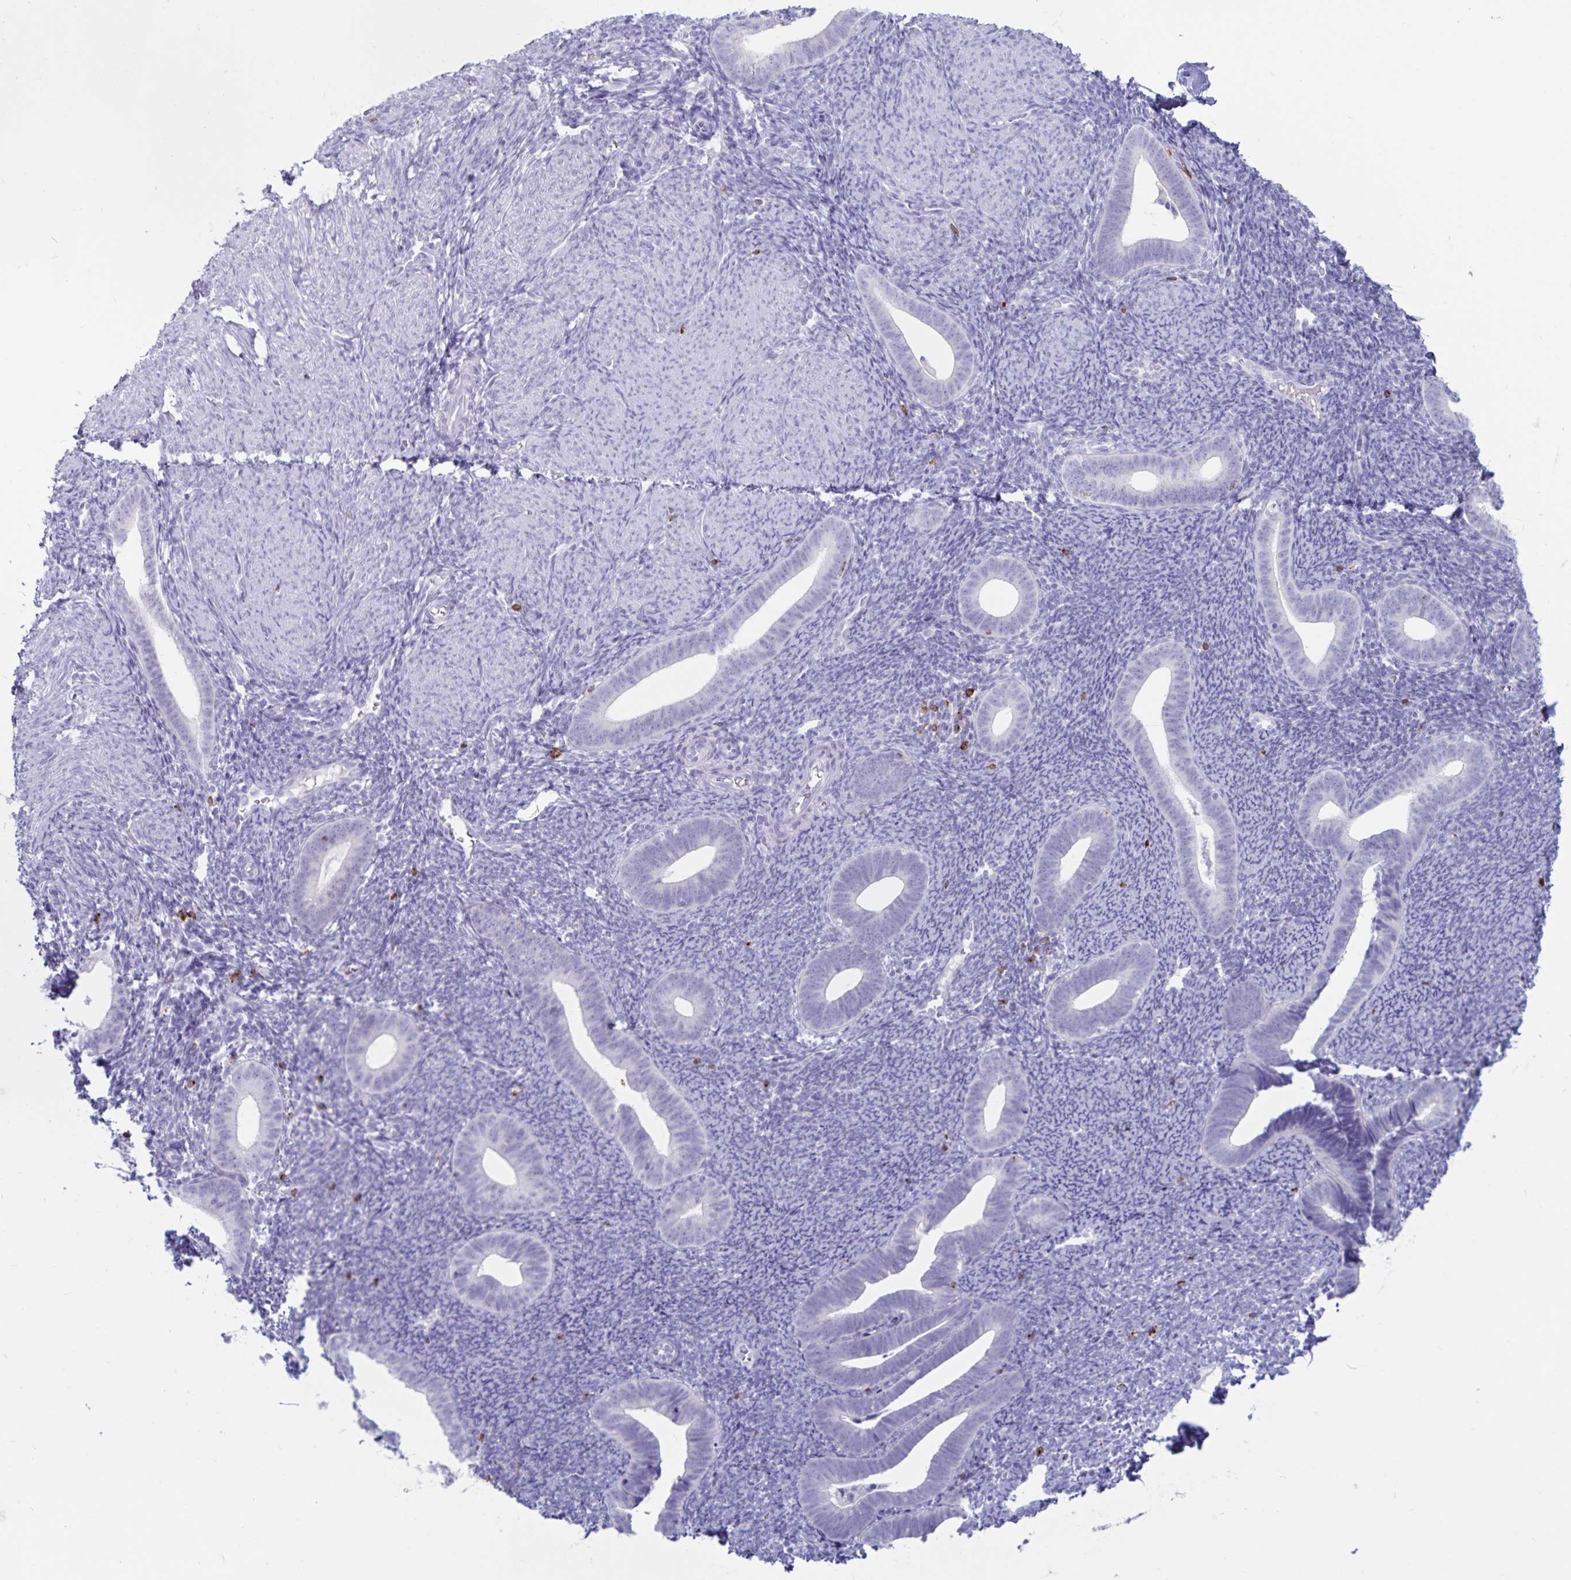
{"staining": {"intensity": "negative", "quantity": "none", "location": "none"}, "tissue": "endometrium", "cell_type": "Cells in endometrial stroma", "image_type": "normal", "snomed": [{"axis": "morphology", "description": "Normal tissue, NOS"}, {"axis": "topography", "description": "Endometrium"}], "caption": "IHC image of normal human endometrium stained for a protein (brown), which demonstrates no positivity in cells in endometrial stroma.", "gene": "GNLY", "patient": {"sex": "female", "age": 39}}